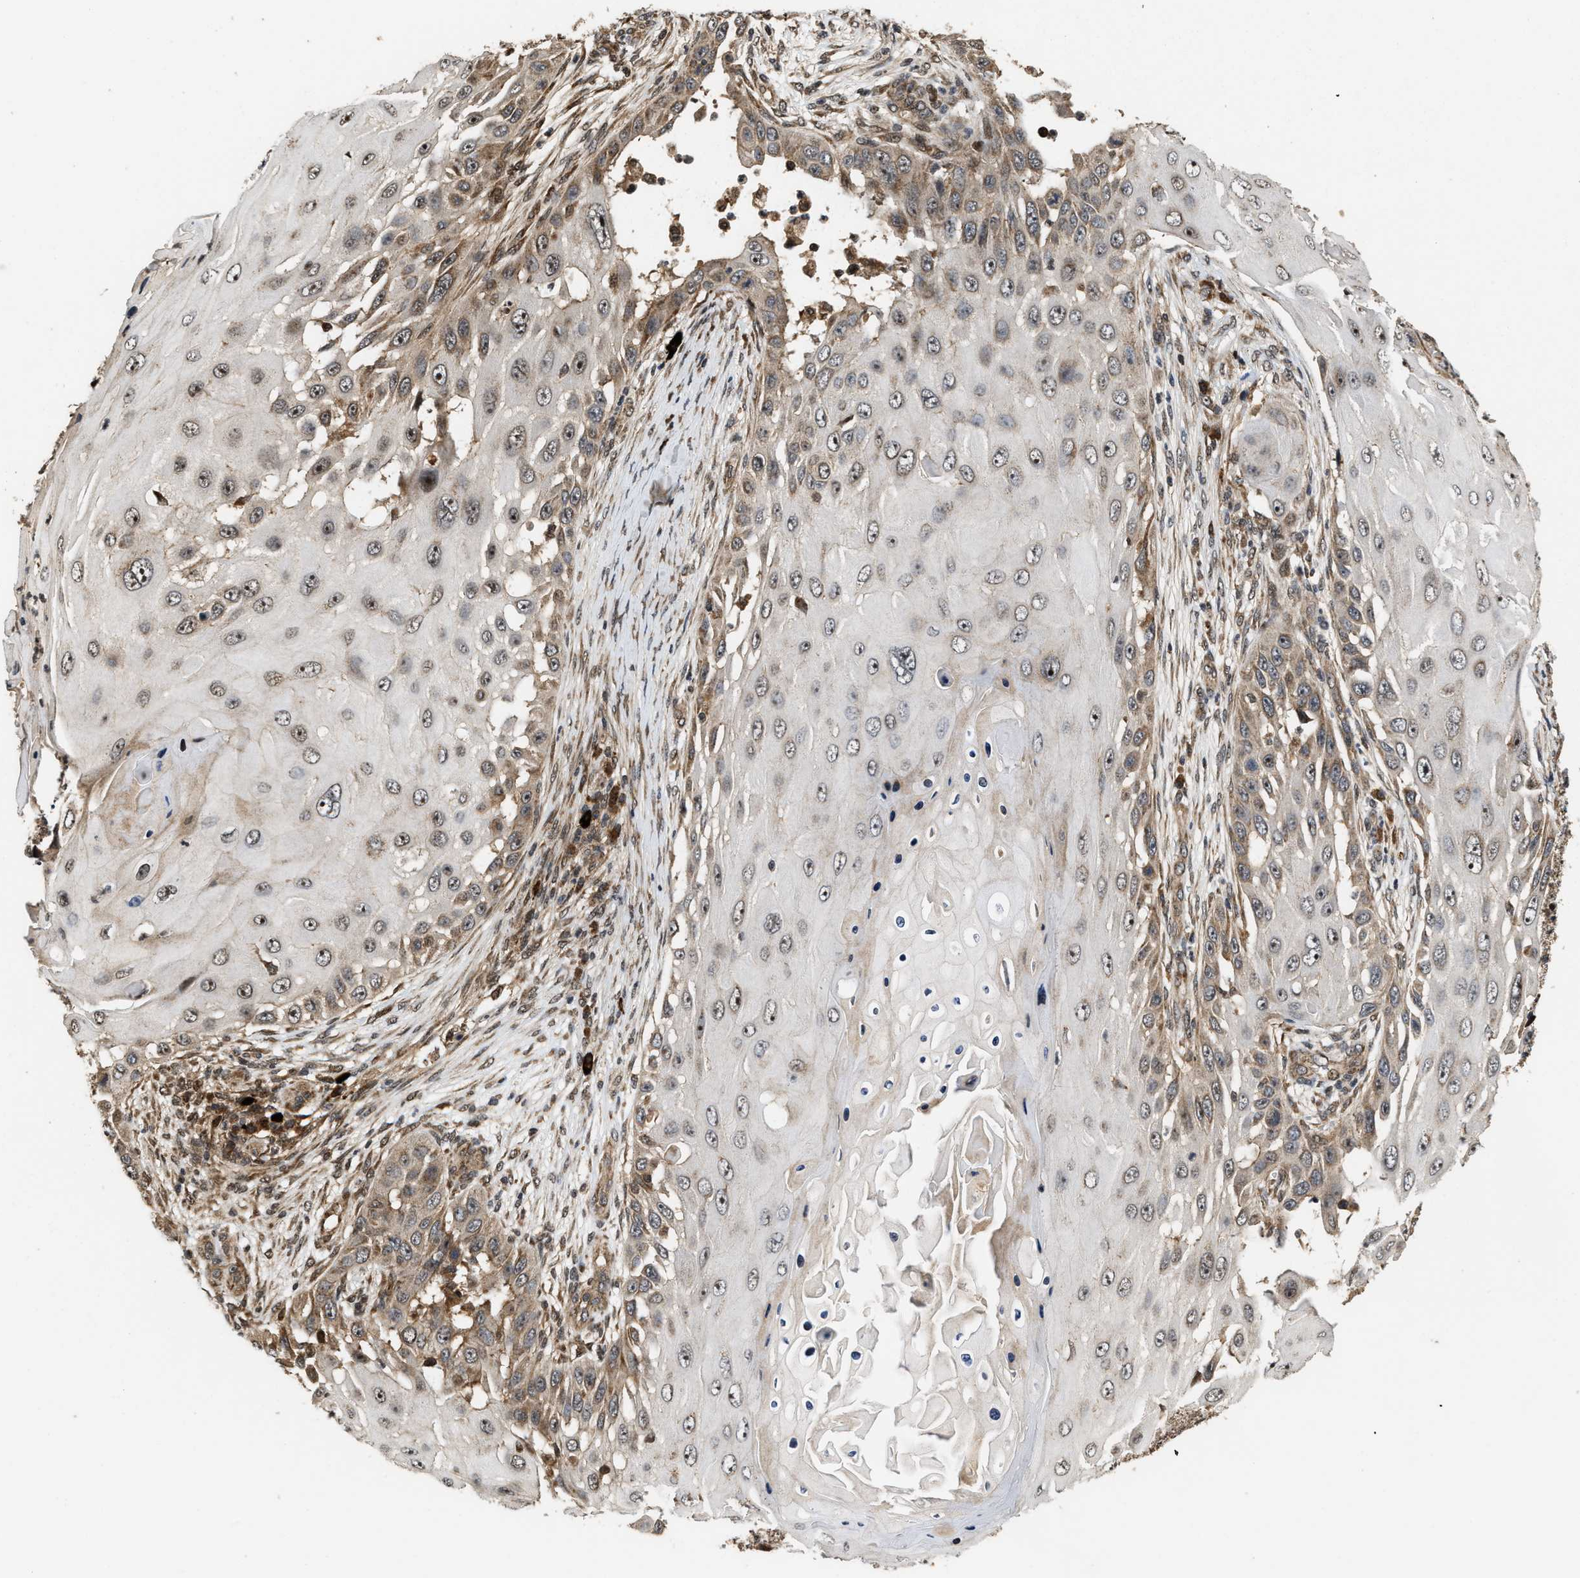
{"staining": {"intensity": "weak", "quantity": ">75%", "location": "cytoplasmic/membranous,nuclear"}, "tissue": "skin cancer", "cell_type": "Tumor cells", "image_type": "cancer", "snomed": [{"axis": "morphology", "description": "Squamous cell carcinoma, NOS"}, {"axis": "topography", "description": "Skin"}], "caption": "This histopathology image exhibits IHC staining of human skin squamous cell carcinoma, with low weak cytoplasmic/membranous and nuclear expression in approximately >75% of tumor cells.", "gene": "ELP2", "patient": {"sex": "female", "age": 44}}